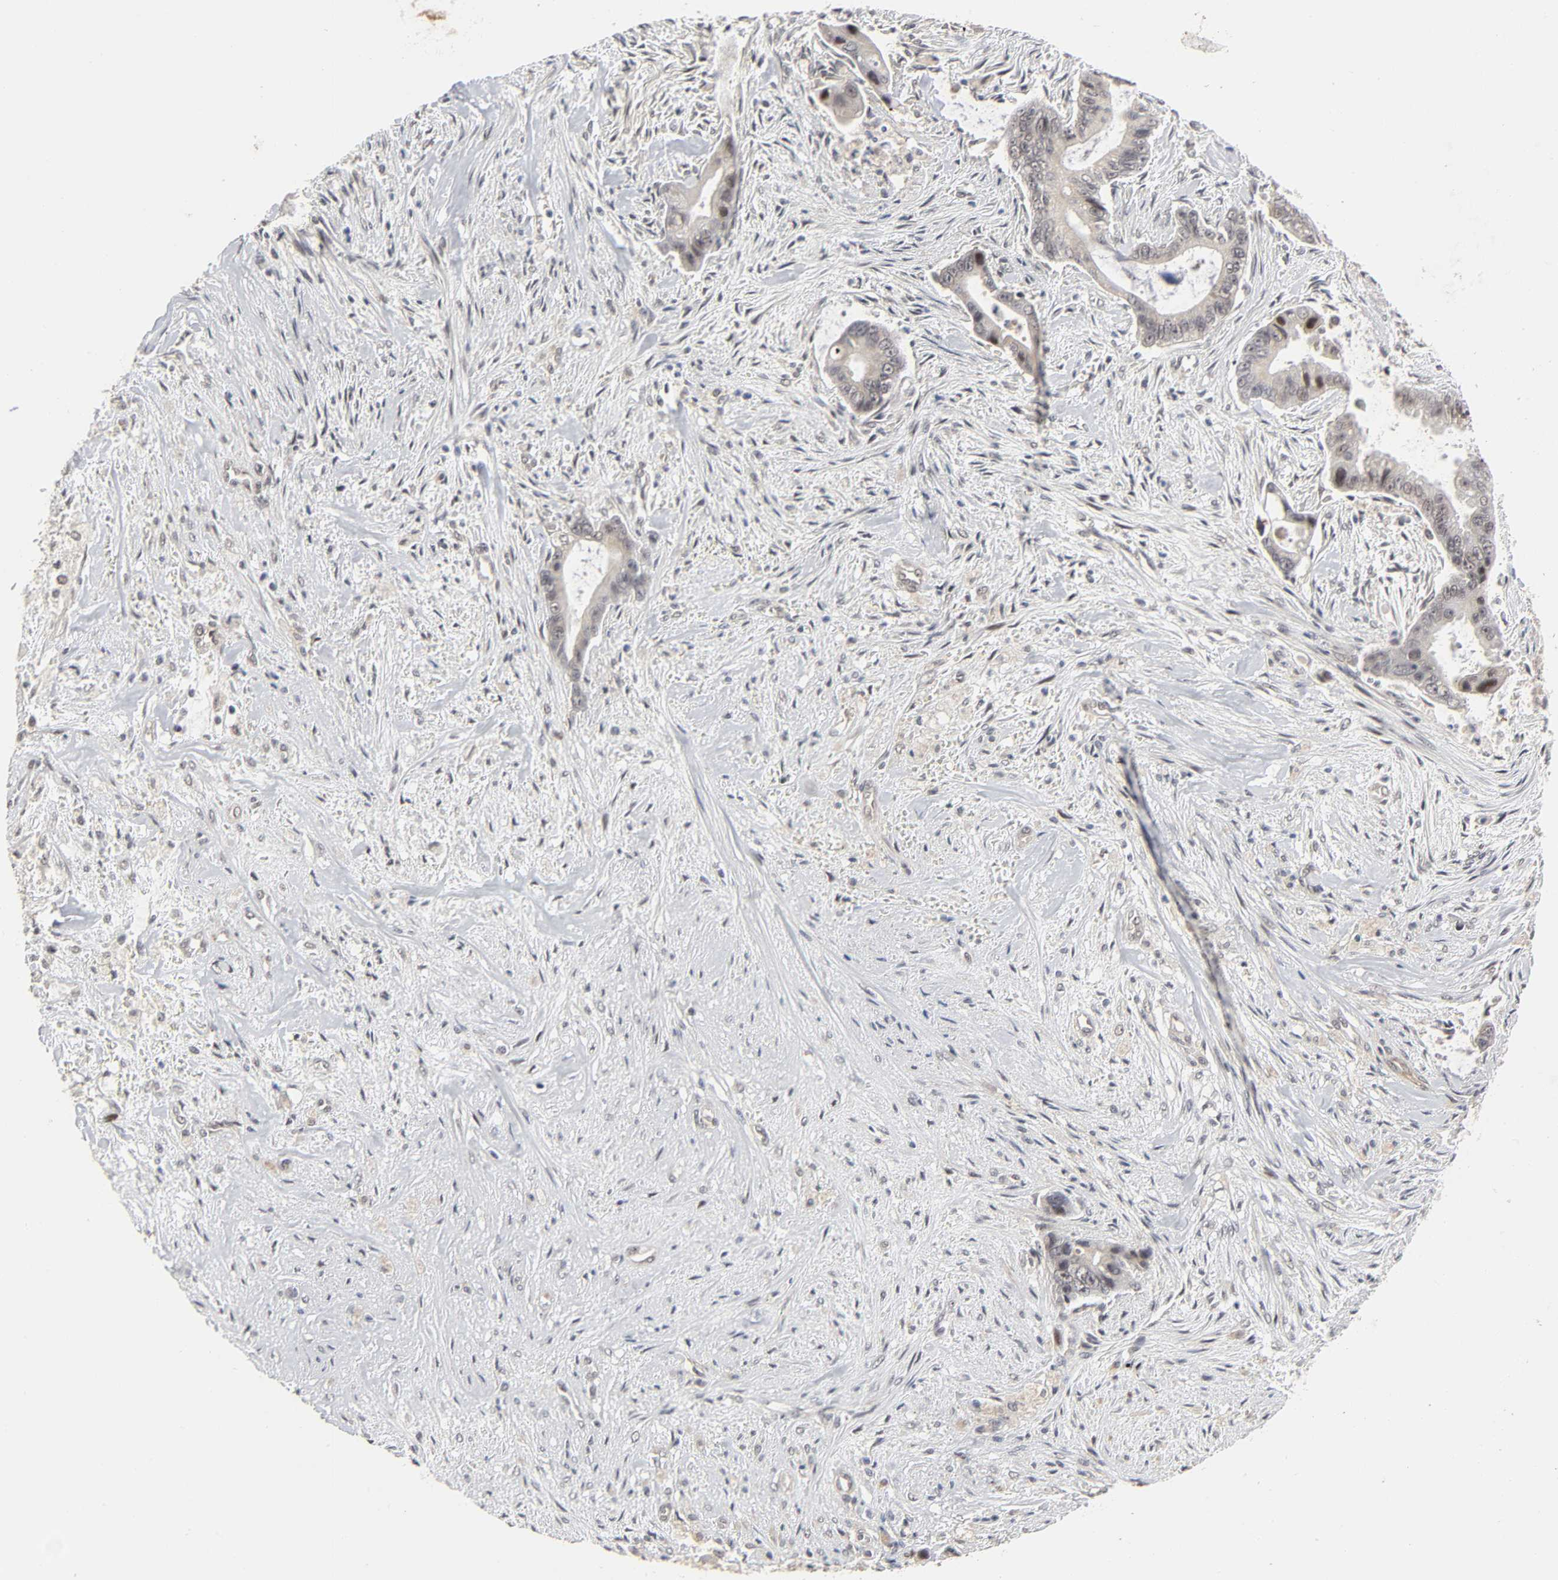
{"staining": {"intensity": "moderate", "quantity": ">75%", "location": "nuclear"}, "tissue": "liver cancer", "cell_type": "Tumor cells", "image_type": "cancer", "snomed": [{"axis": "morphology", "description": "Cholangiocarcinoma"}, {"axis": "topography", "description": "Liver"}], "caption": "Liver cancer stained with a brown dye displays moderate nuclear positive expression in about >75% of tumor cells.", "gene": "ZKSCAN8", "patient": {"sex": "female", "age": 55}}